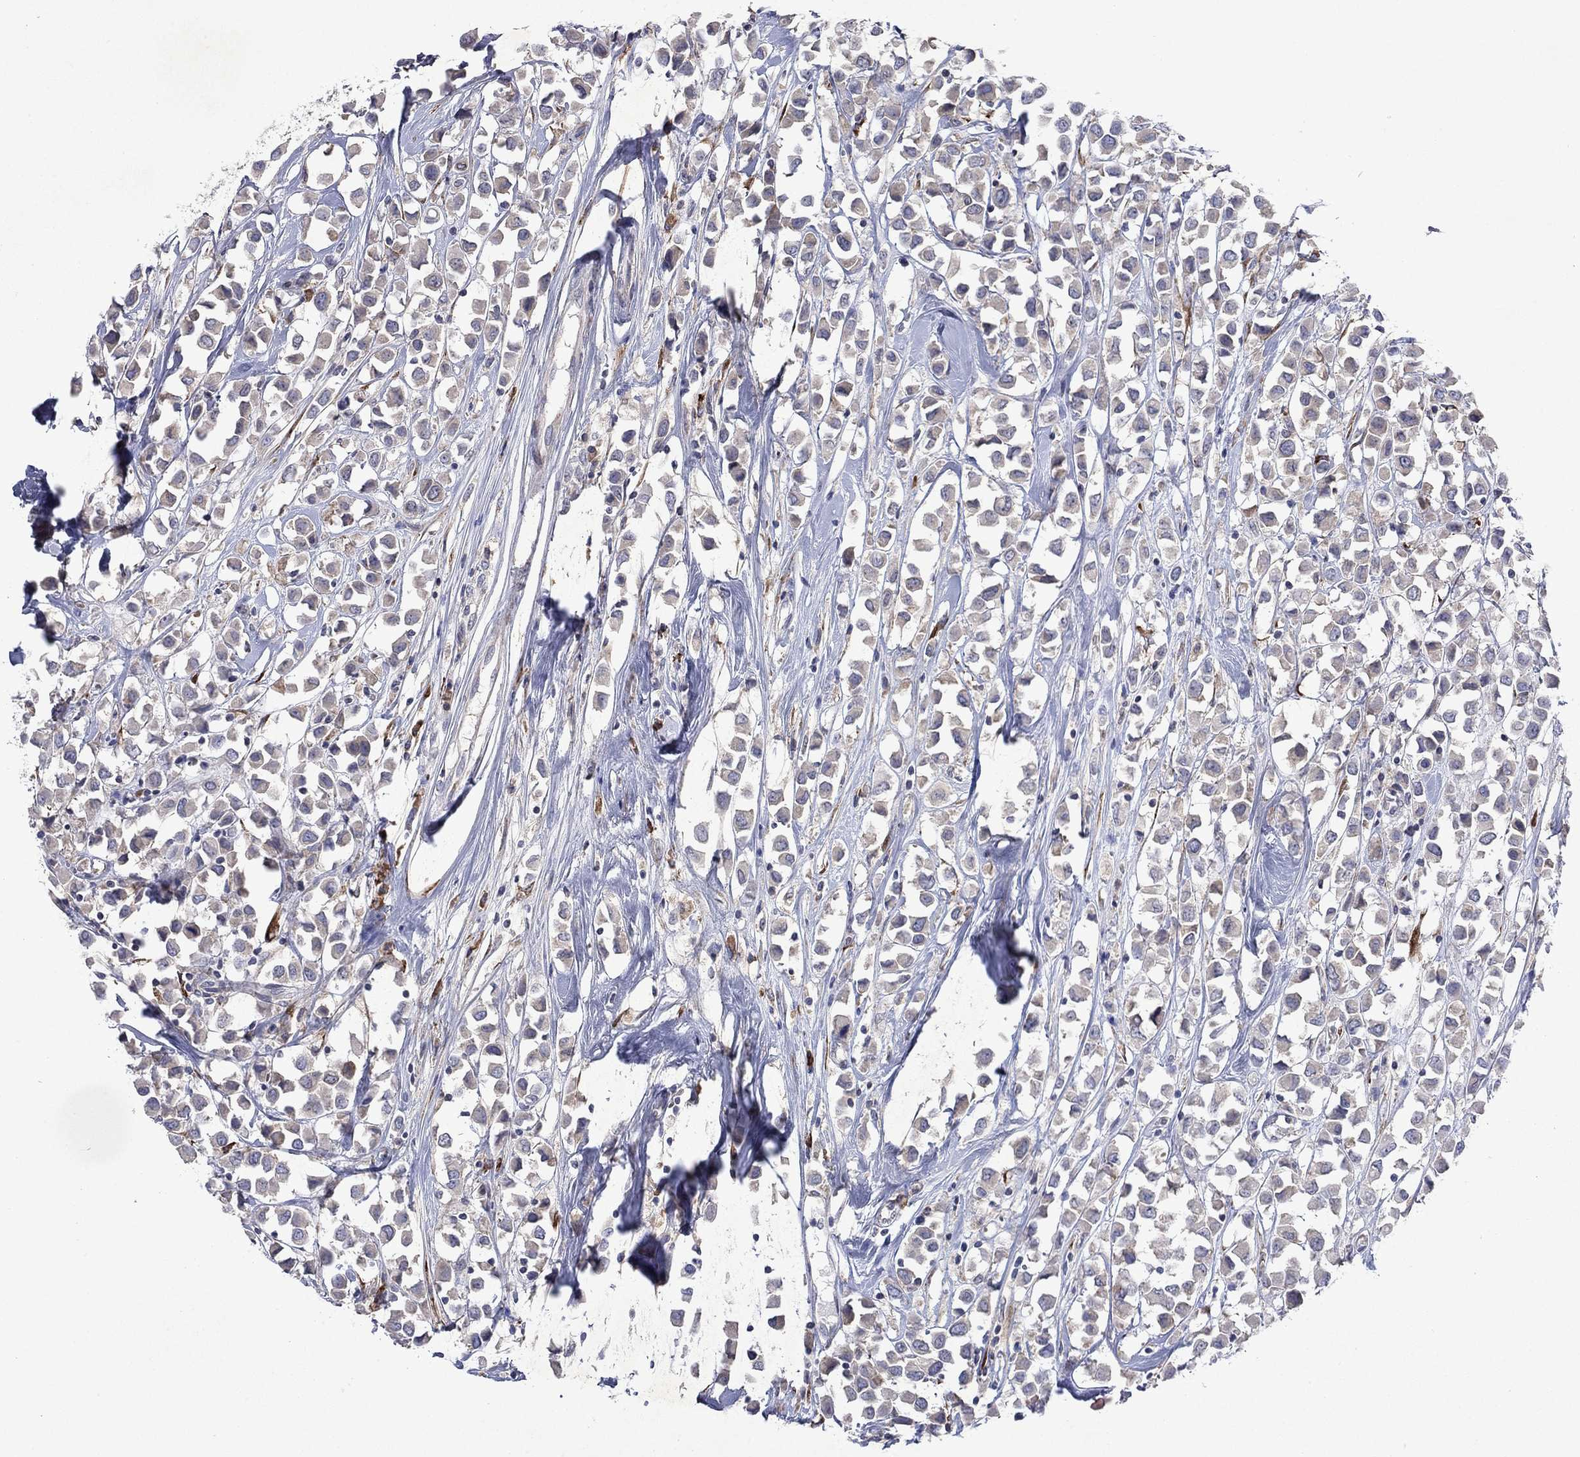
{"staining": {"intensity": "negative", "quantity": "none", "location": "none"}, "tissue": "breast cancer", "cell_type": "Tumor cells", "image_type": "cancer", "snomed": [{"axis": "morphology", "description": "Duct carcinoma"}, {"axis": "topography", "description": "Breast"}], "caption": "There is no significant staining in tumor cells of breast cancer.", "gene": "TMEM97", "patient": {"sex": "female", "age": 61}}